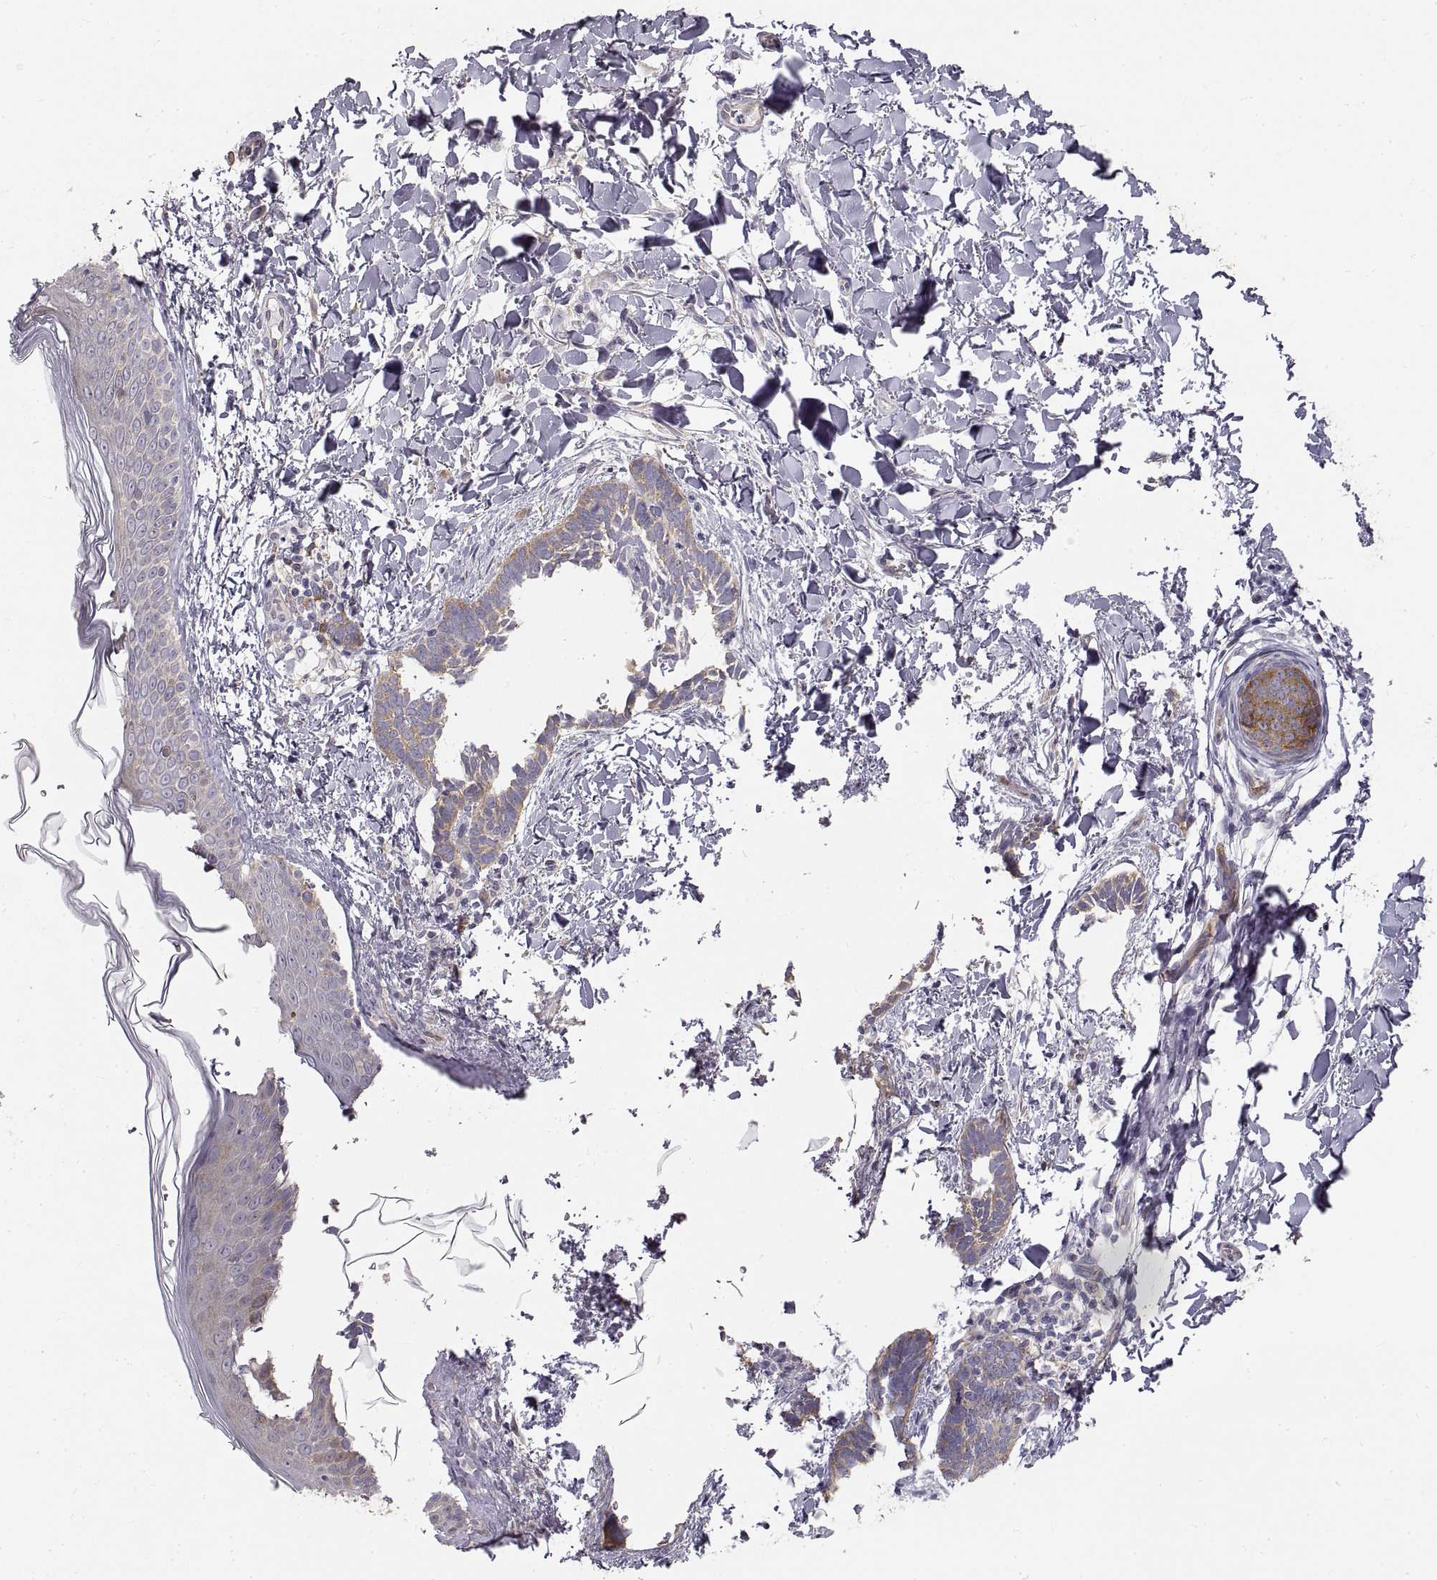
{"staining": {"intensity": "moderate", "quantity": "<25%", "location": "cytoplasmic/membranous"}, "tissue": "skin cancer", "cell_type": "Tumor cells", "image_type": "cancer", "snomed": [{"axis": "morphology", "description": "Normal tissue, NOS"}, {"axis": "morphology", "description": "Basal cell carcinoma"}, {"axis": "topography", "description": "Skin"}], "caption": "Protein staining reveals moderate cytoplasmic/membranous staining in approximately <25% of tumor cells in skin cancer.", "gene": "HSP90AB1", "patient": {"sex": "male", "age": 46}}